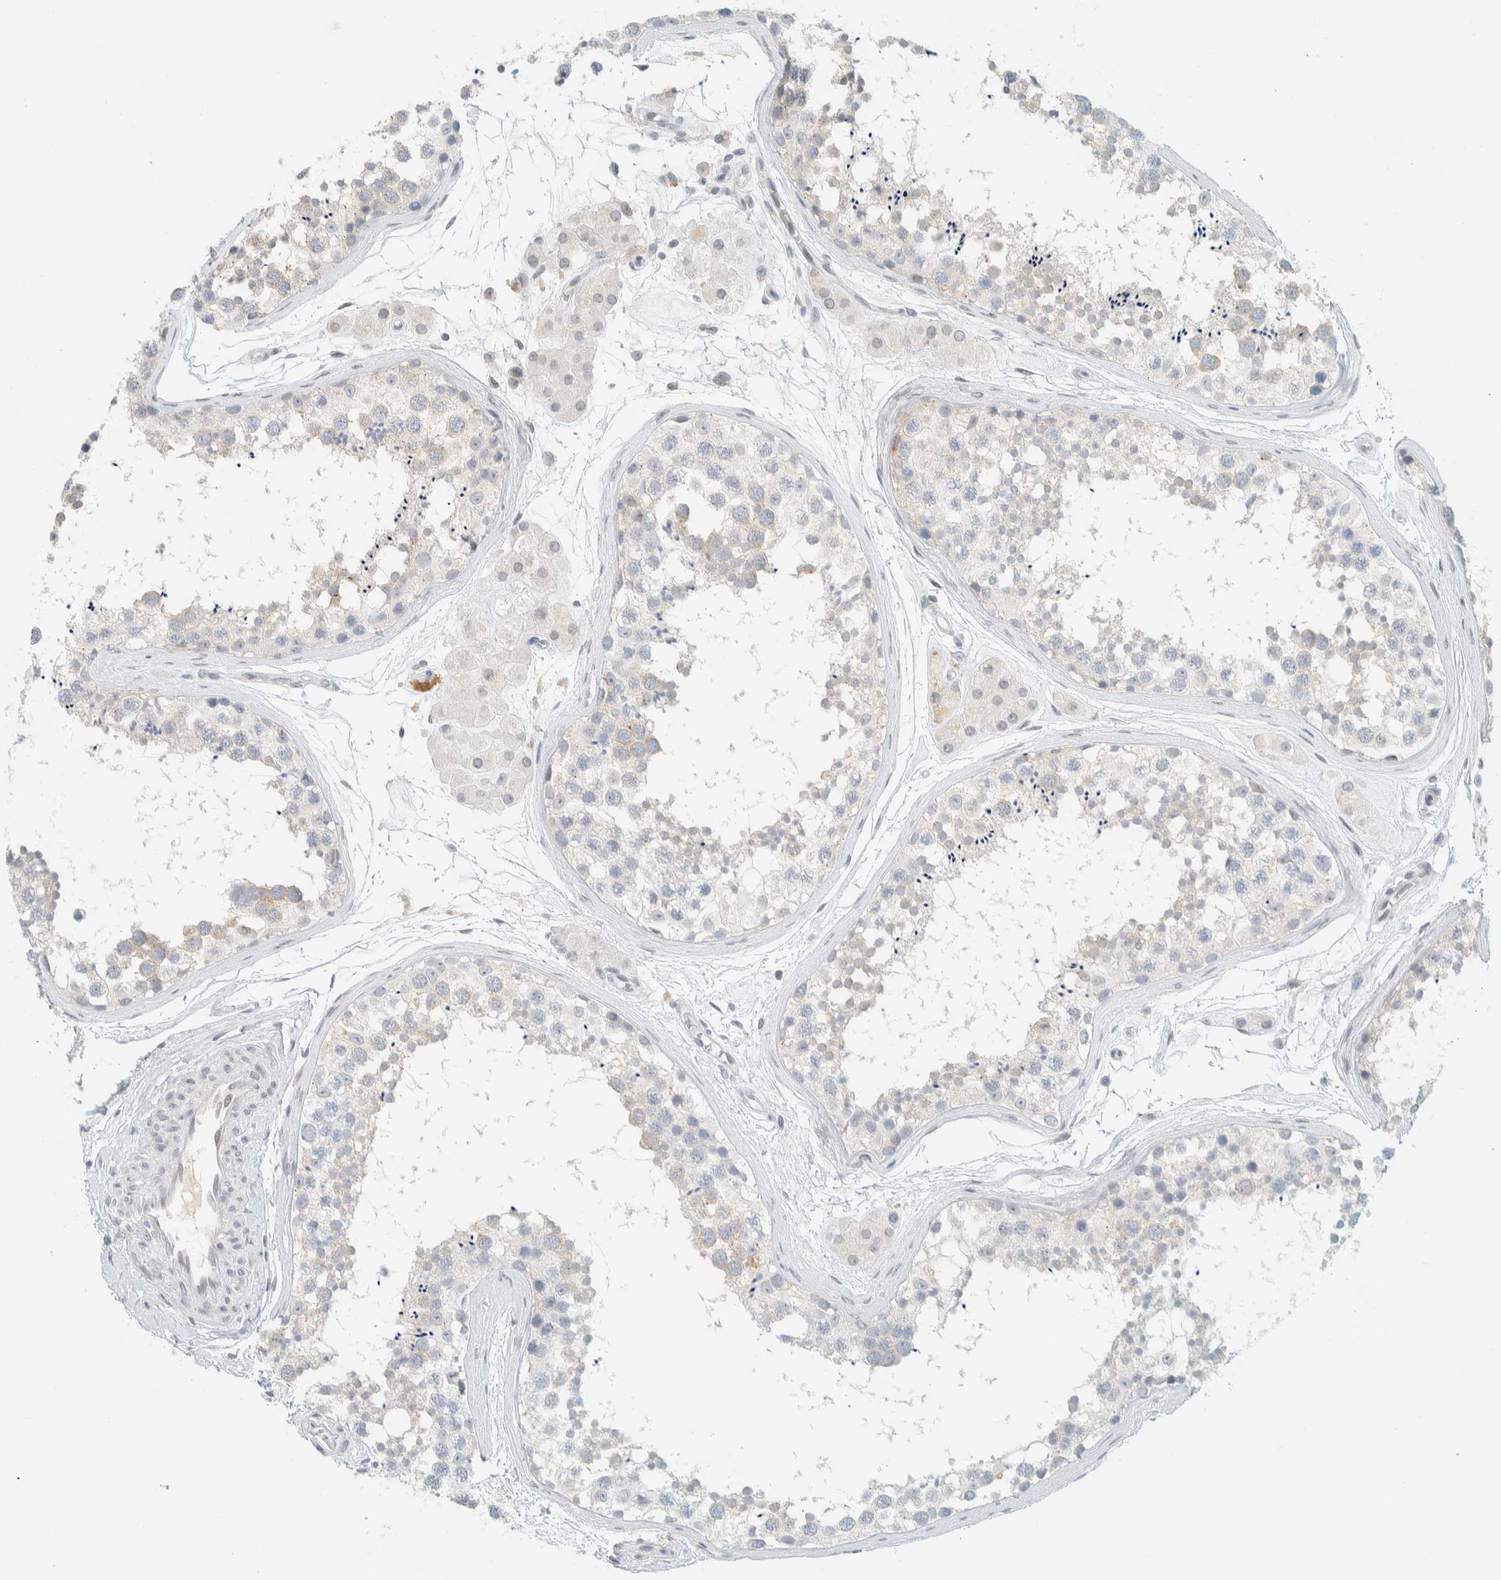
{"staining": {"intensity": "negative", "quantity": "none", "location": "none"}, "tissue": "testis", "cell_type": "Cells in seminiferous ducts", "image_type": "normal", "snomed": [{"axis": "morphology", "description": "Normal tissue, NOS"}, {"axis": "topography", "description": "Testis"}], "caption": "Immunohistochemical staining of unremarkable testis exhibits no significant staining in cells in seminiferous ducts.", "gene": "C1QTNF12", "patient": {"sex": "male", "age": 56}}